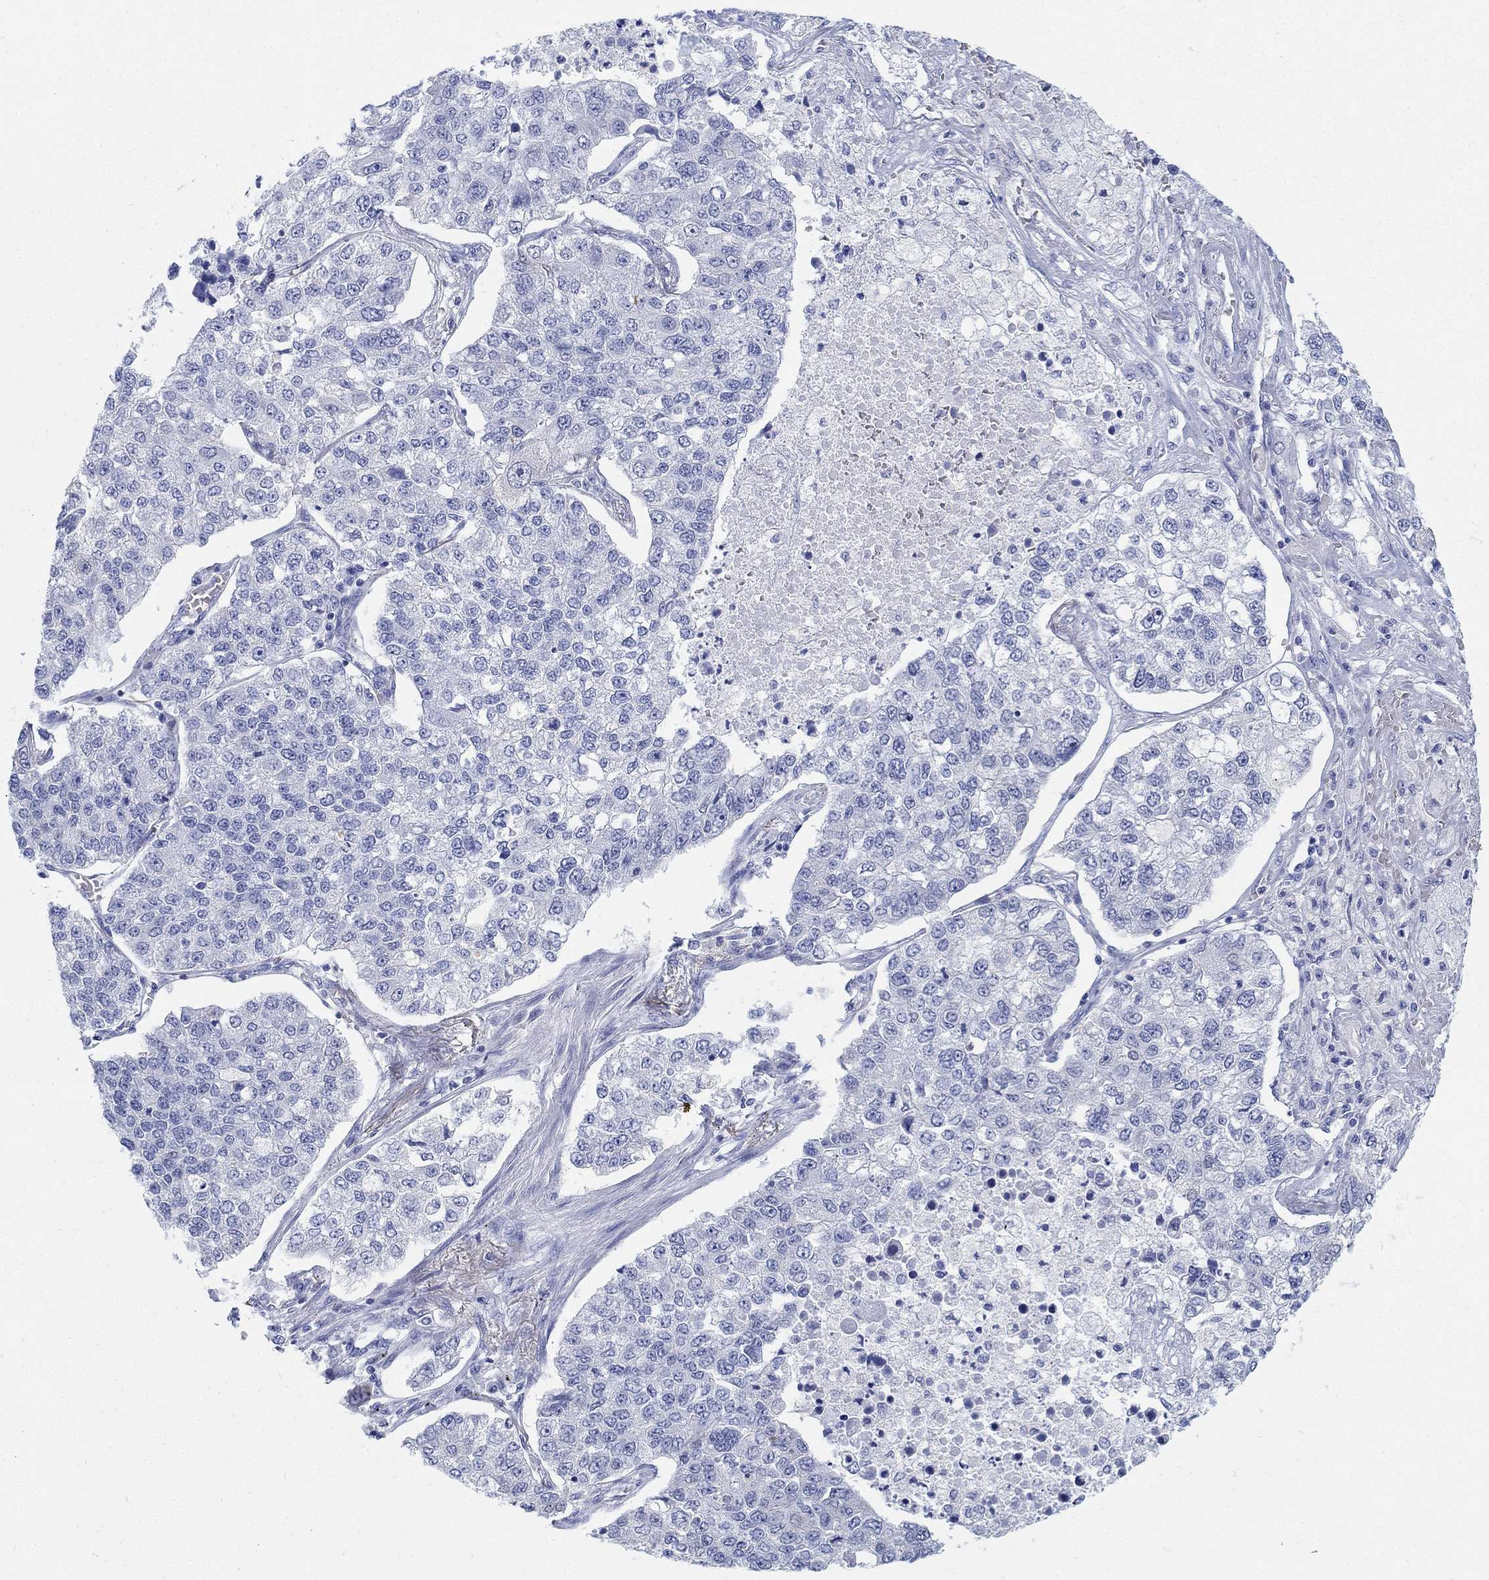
{"staining": {"intensity": "negative", "quantity": "none", "location": "none"}, "tissue": "lung cancer", "cell_type": "Tumor cells", "image_type": "cancer", "snomed": [{"axis": "morphology", "description": "Adenocarcinoma, NOS"}, {"axis": "topography", "description": "Lung"}], "caption": "A histopathology image of lung cancer (adenocarcinoma) stained for a protein reveals no brown staining in tumor cells.", "gene": "AKR1C2", "patient": {"sex": "male", "age": 49}}